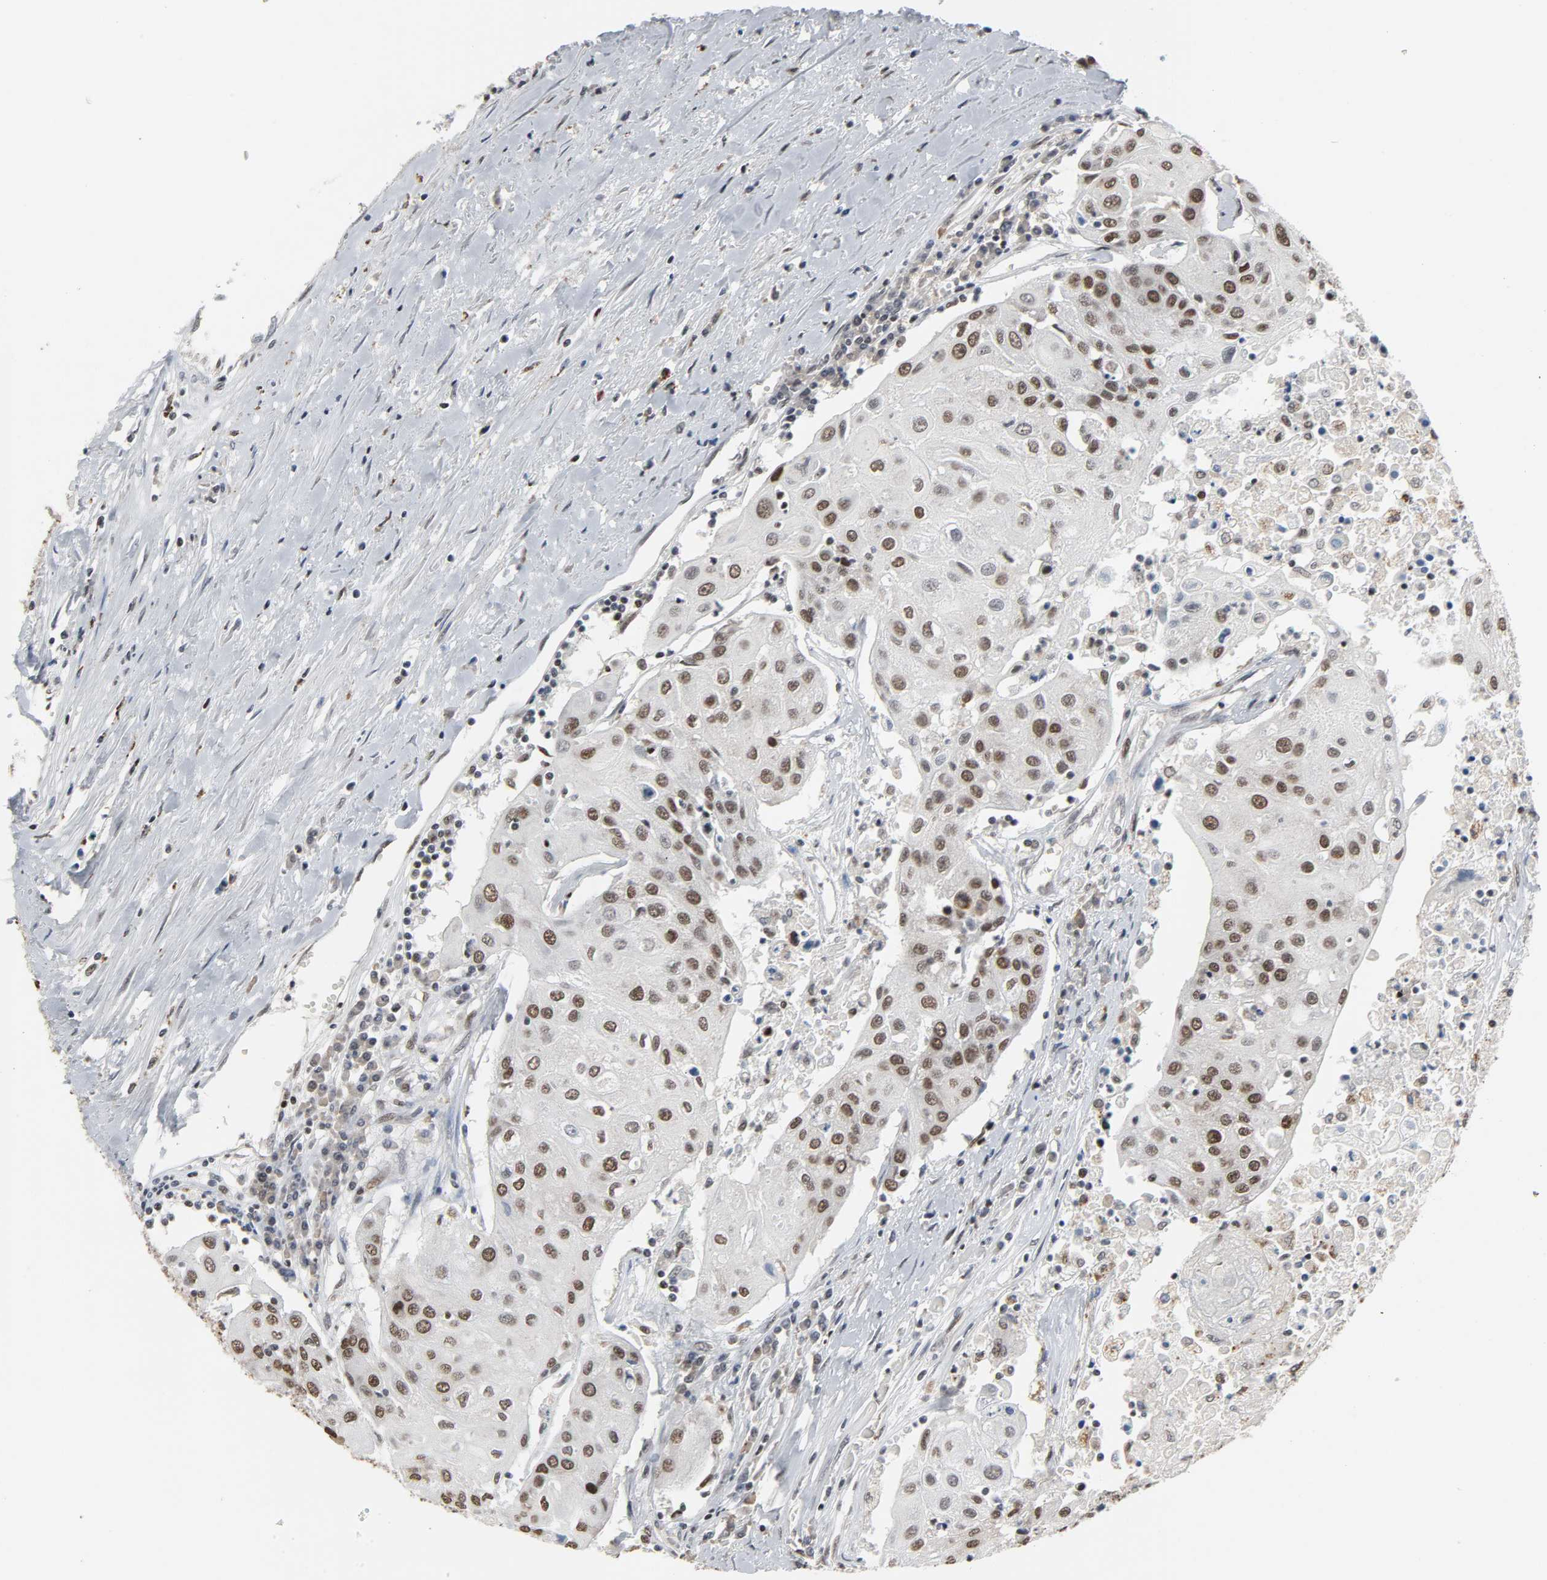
{"staining": {"intensity": "moderate", "quantity": ">75%", "location": "nuclear"}, "tissue": "urothelial cancer", "cell_type": "Tumor cells", "image_type": "cancer", "snomed": [{"axis": "morphology", "description": "Urothelial carcinoma, High grade"}, {"axis": "topography", "description": "Urinary bladder"}], "caption": "A brown stain shows moderate nuclear expression of a protein in human urothelial cancer tumor cells.", "gene": "DAZAP1", "patient": {"sex": "female", "age": 85}}